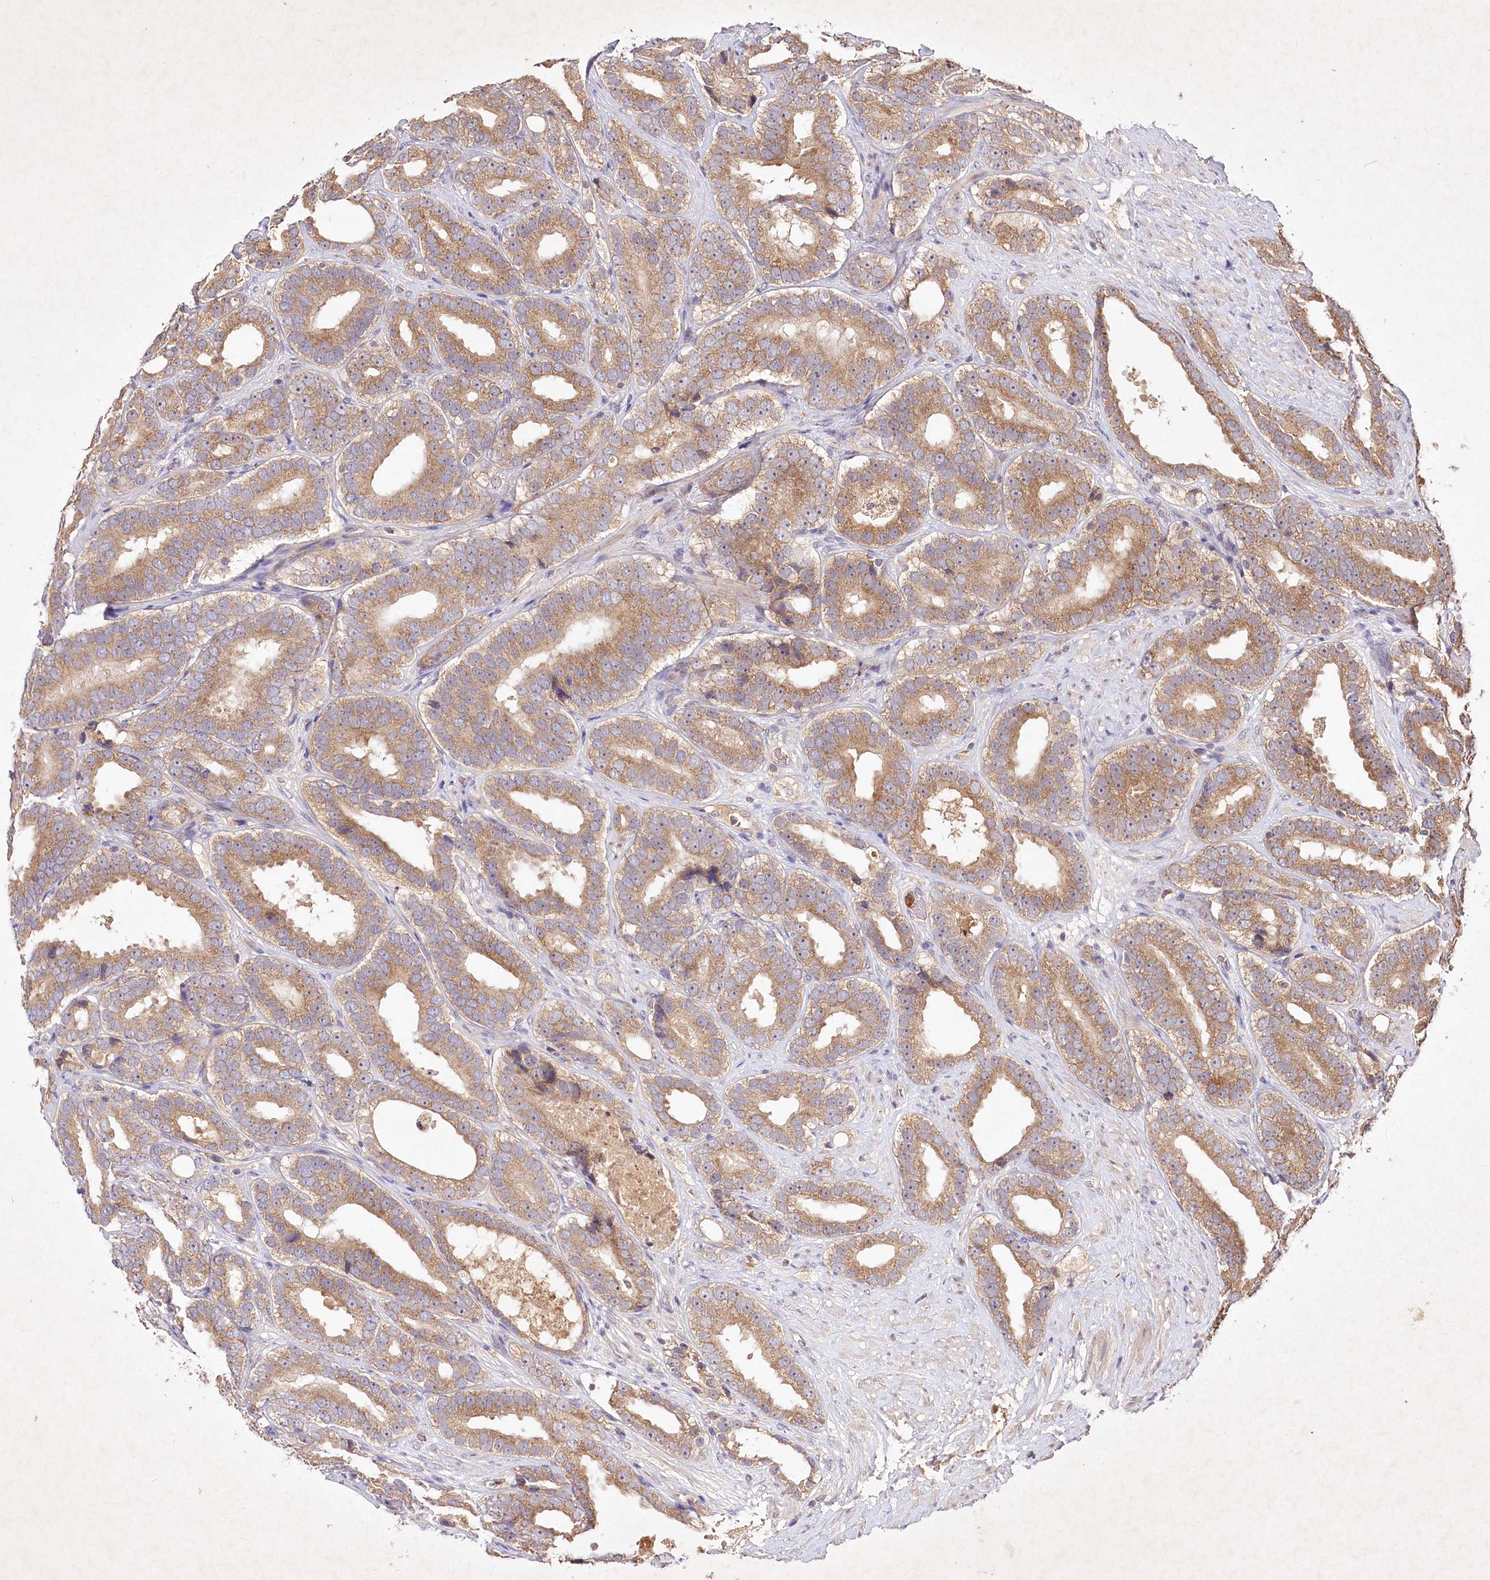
{"staining": {"intensity": "moderate", "quantity": ">75%", "location": "cytoplasmic/membranous"}, "tissue": "prostate cancer", "cell_type": "Tumor cells", "image_type": "cancer", "snomed": [{"axis": "morphology", "description": "Adenocarcinoma, High grade"}, {"axis": "topography", "description": "Prostate"}], "caption": "The photomicrograph exhibits a brown stain indicating the presence of a protein in the cytoplasmic/membranous of tumor cells in prostate adenocarcinoma (high-grade). (brown staining indicates protein expression, while blue staining denotes nuclei).", "gene": "IRAK1BP1", "patient": {"sex": "male", "age": 56}}